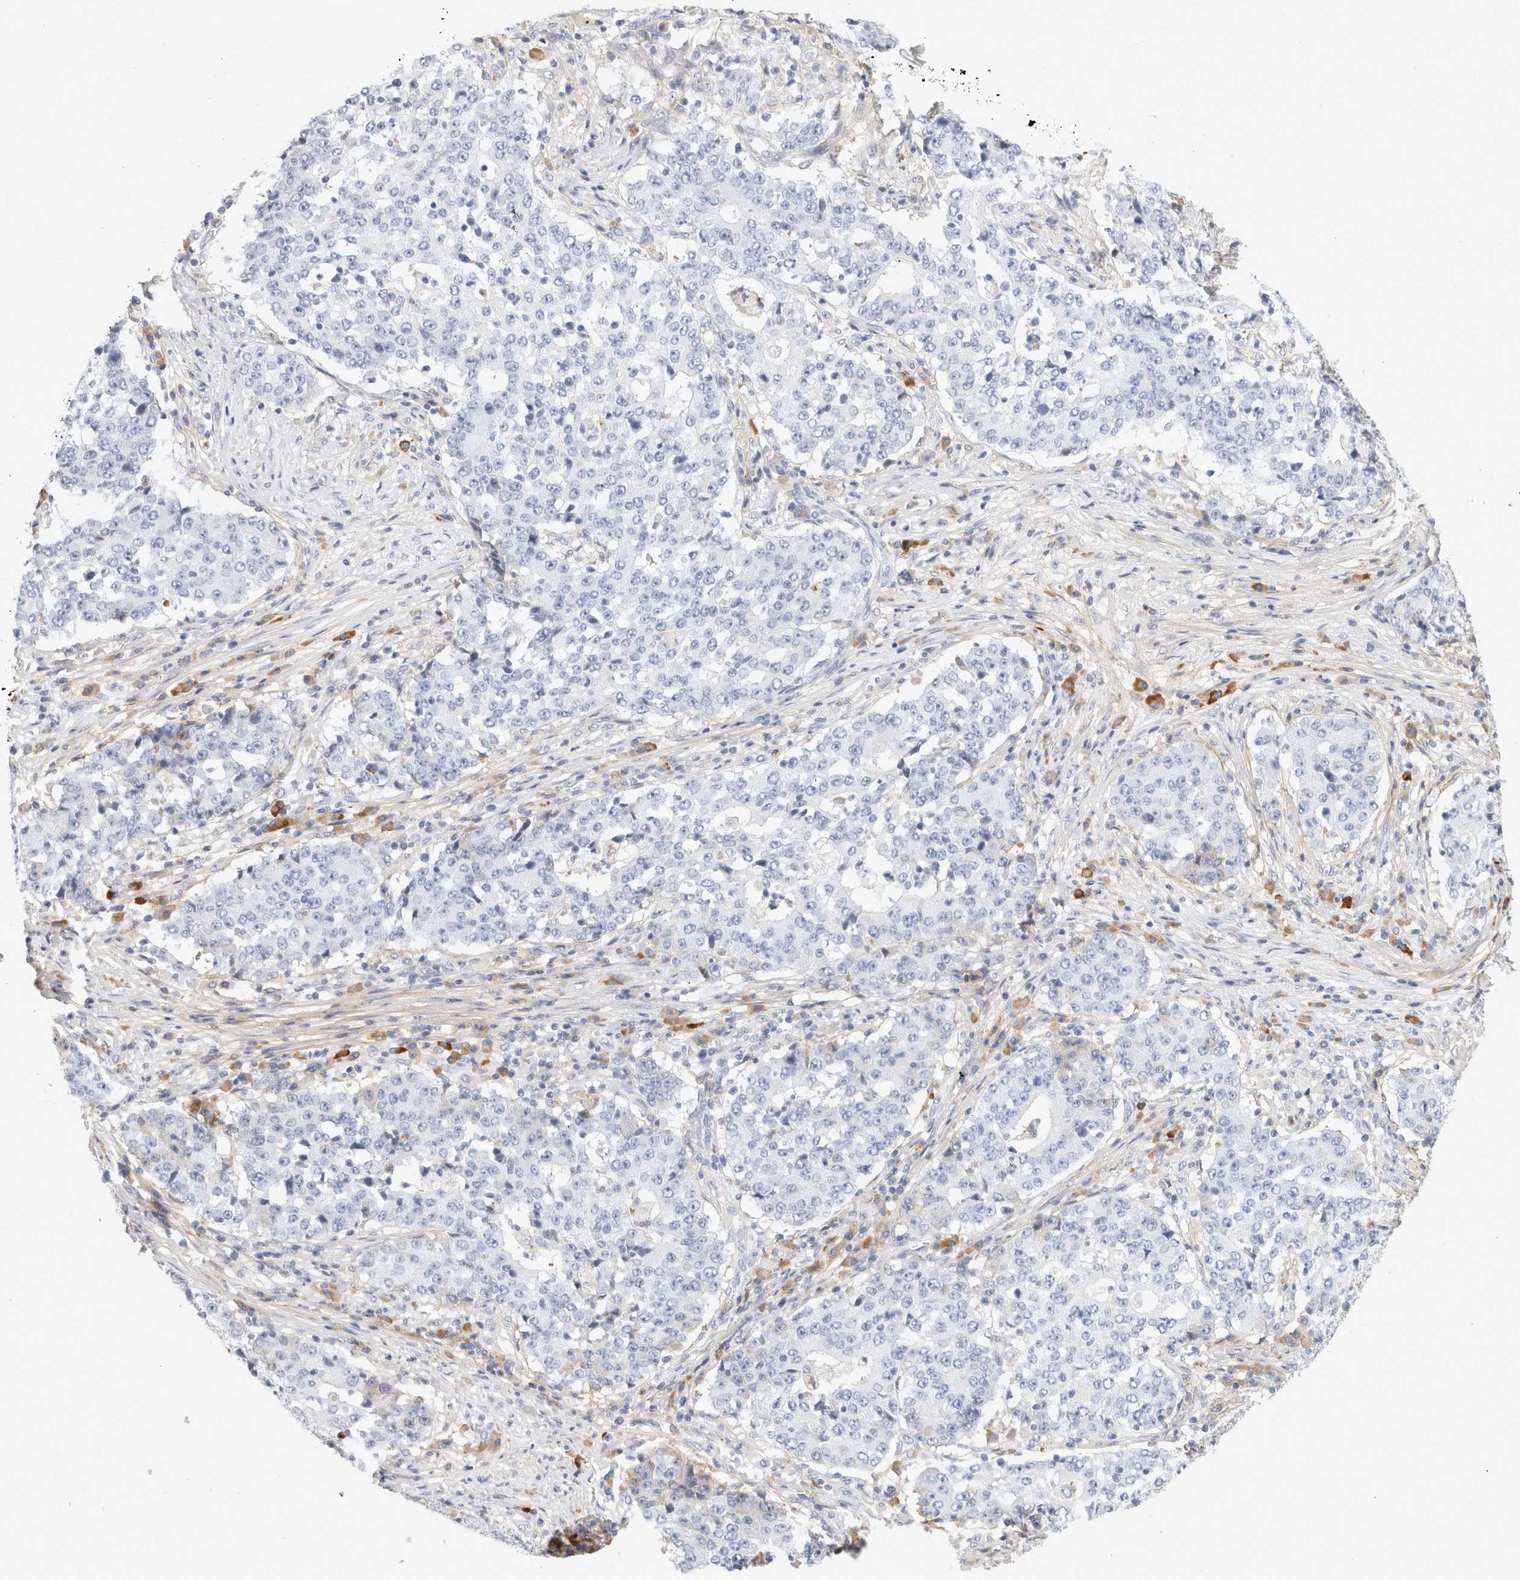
{"staining": {"intensity": "negative", "quantity": "none", "location": "none"}, "tissue": "stomach cancer", "cell_type": "Tumor cells", "image_type": "cancer", "snomed": [{"axis": "morphology", "description": "Adenocarcinoma, NOS"}, {"axis": "topography", "description": "Stomach"}], "caption": "An IHC histopathology image of adenocarcinoma (stomach) is shown. There is no staining in tumor cells of adenocarcinoma (stomach).", "gene": "FGL2", "patient": {"sex": "male", "age": 59}}